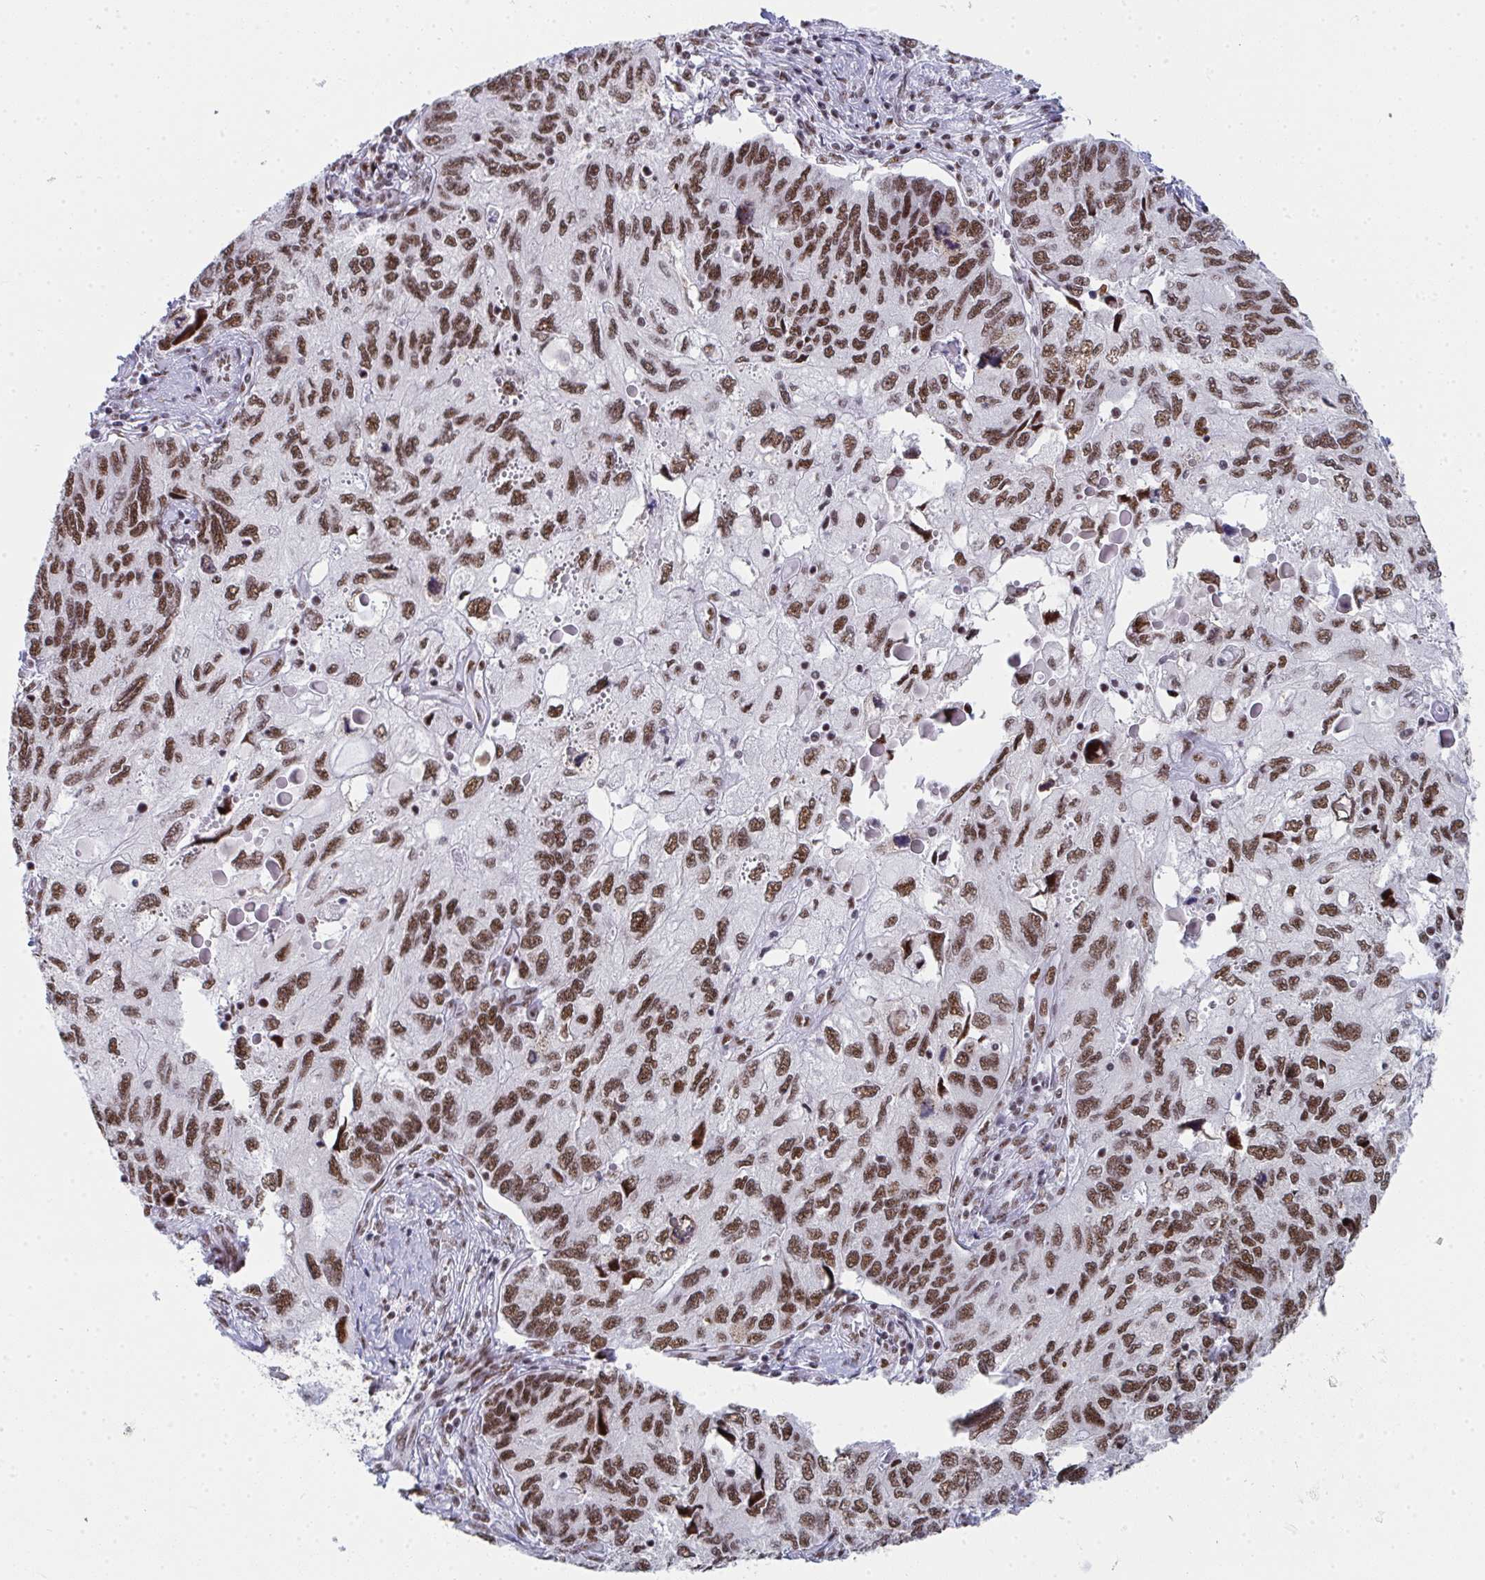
{"staining": {"intensity": "moderate", "quantity": ">75%", "location": "nuclear"}, "tissue": "endometrial cancer", "cell_type": "Tumor cells", "image_type": "cancer", "snomed": [{"axis": "morphology", "description": "Carcinoma, NOS"}, {"axis": "topography", "description": "Uterus"}], "caption": "The immunohistochemical stain shows moderate nuclear positivity in tumor cells of carcinoma (endometrial) tissue.", "gene": "SNRNP70", "patient": {"sex": "female", "age": 76}}